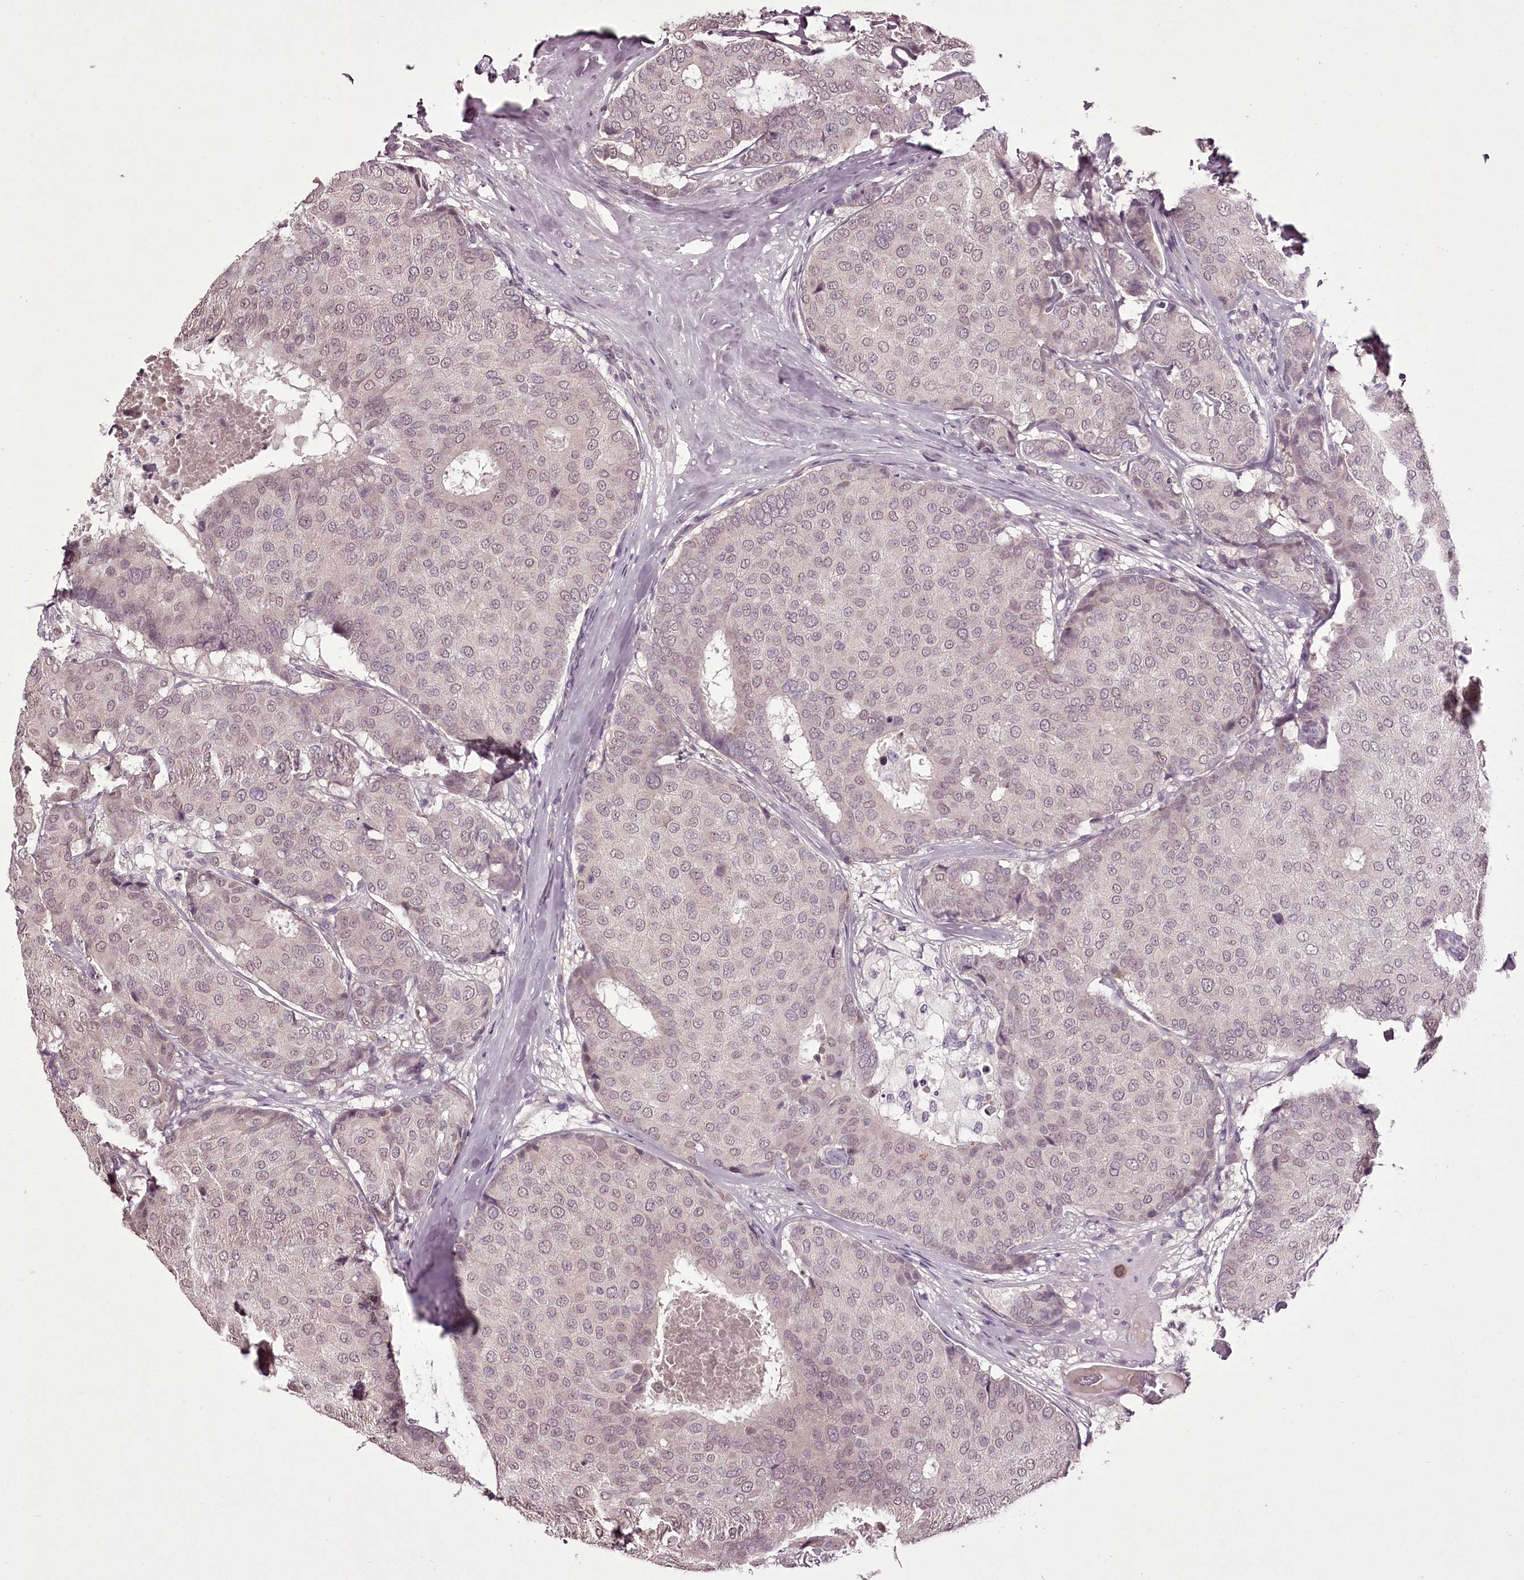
{"staining": {"intensity": "negative", "quantity": "none", "location": "none"}, "tissue": "breast cancer", "cell_type": "Tumor cells", "image_type": "cancer", "snomed": [{"axis": "morphology", "description": "Duct carcinoma"}, {"axis": "topography", "description": "Breast"}], "caption": "This micrograph is of invasive ductal carcinoma (breast) stained with immunohistochemistry to label a protein in brown with the nuclei are counter-stained blue. There is no expression in tumor cells.", "gene": "C1orf56", "patient": {"sex": "female", "age": 75}}